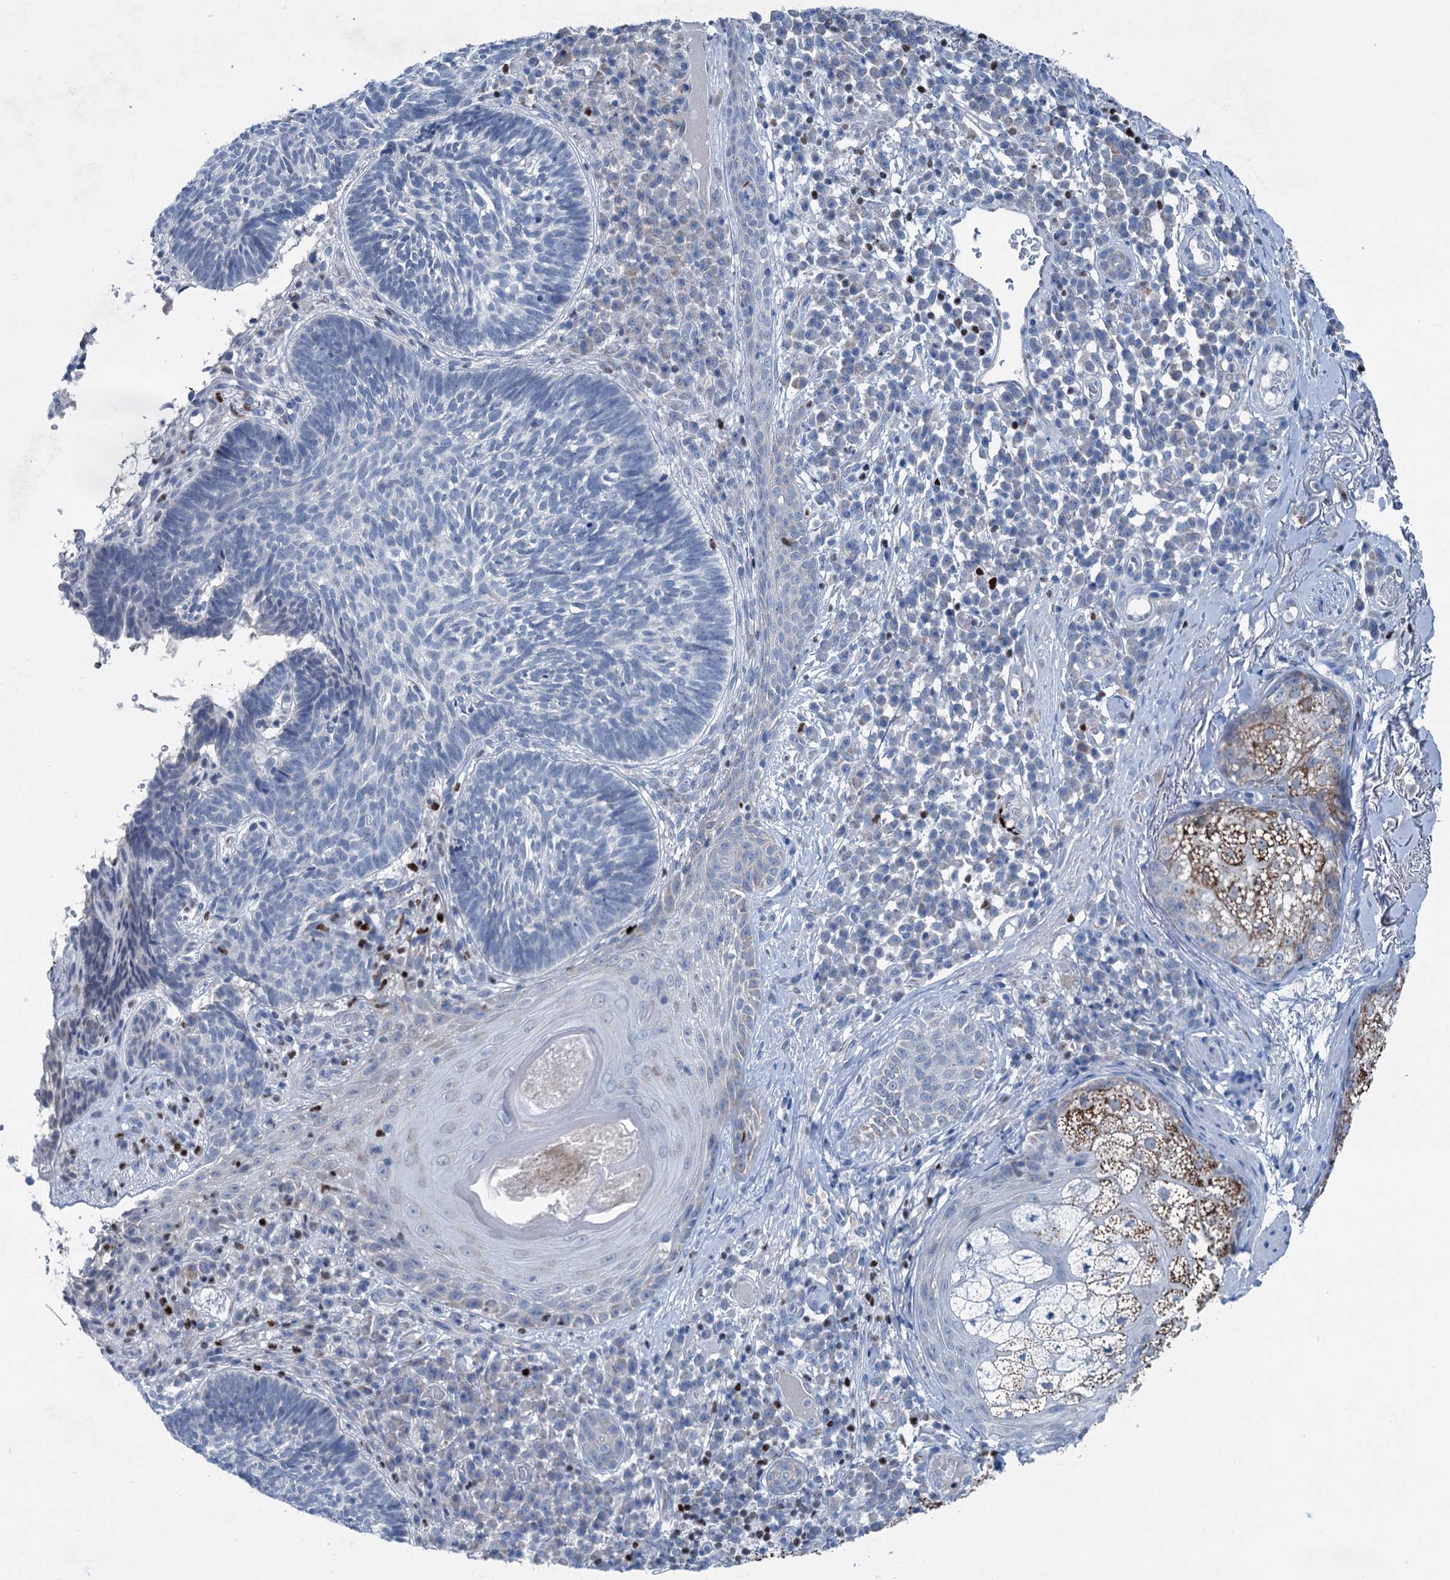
{"staining": {"intensity": "negative", "quantity": "none", "location": "none"}, "tissue": "skin cancer", "cell_type": "Tumor cells", "image_type": "cancer", "snomed": [{"axis": "morphology", "description": "Basal cell carcinoma"}, {"axis": "topography", "description": "Skin"}], "caption": "IHC of skin basal cell carcinoma shows no staining in tumor cells.", "gene": "ELP4", "patient": {"sex": "male", "age": 88}}